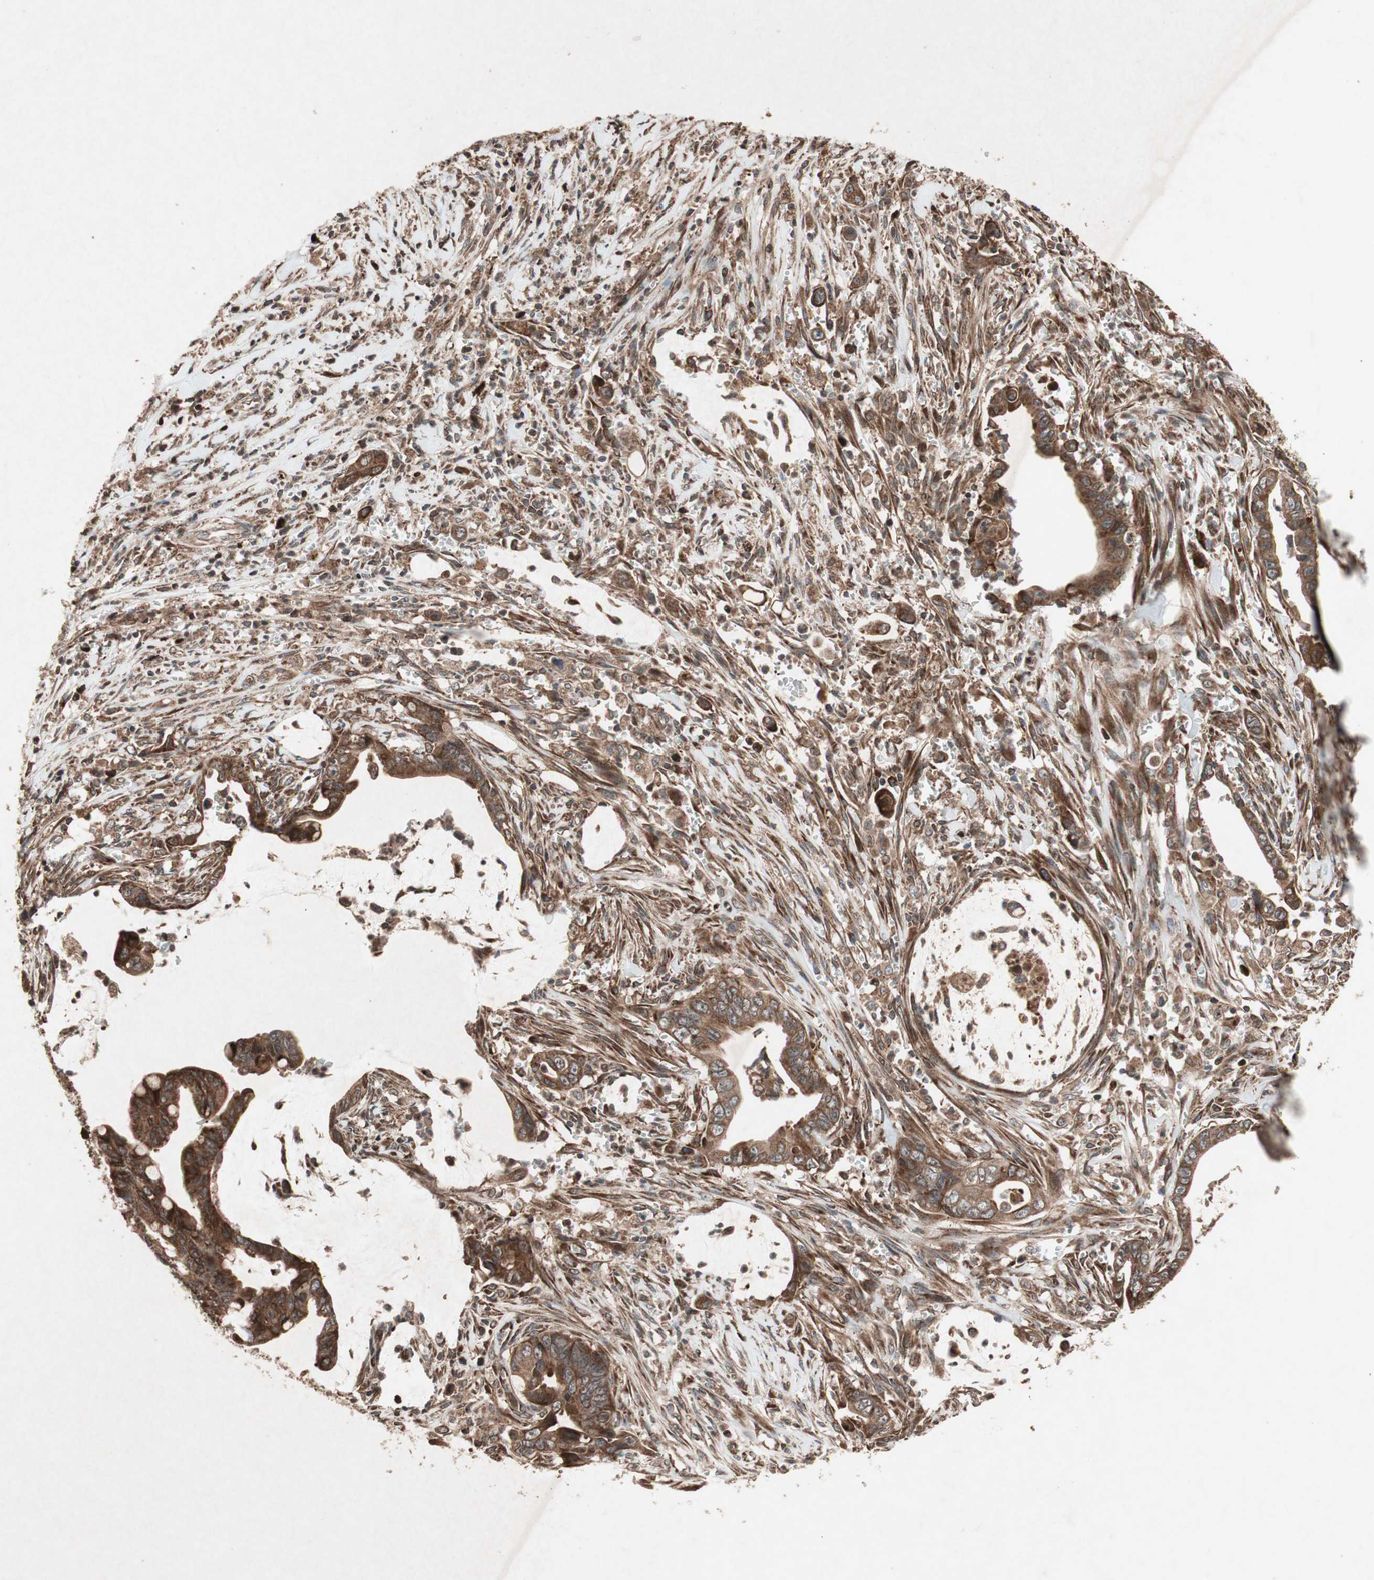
{"staining": {"intensity": "strong", "quantity": ">75%", "location": "cytoplasmic/membranous"}, "tissue": "pancreatic cancer", "cell_type": "Tumor cells", "image_type": "cancer", "snomed": [{"axis": "morphology", "description": "Adenocarcinoma, NOS"}, {"axis": "topography", "description": "Pancreas"}], "caption": "Immunohistochemistry (IHC) histopathology image of human adenocarcinoma (pancreatic) stained for a protein (brown), which displays high levels of strong cytoplasmic/membranous expression in about >75% of tumor cells.", "gene": "RAB1A", "patient": {"sex": "male", "age": 59}}